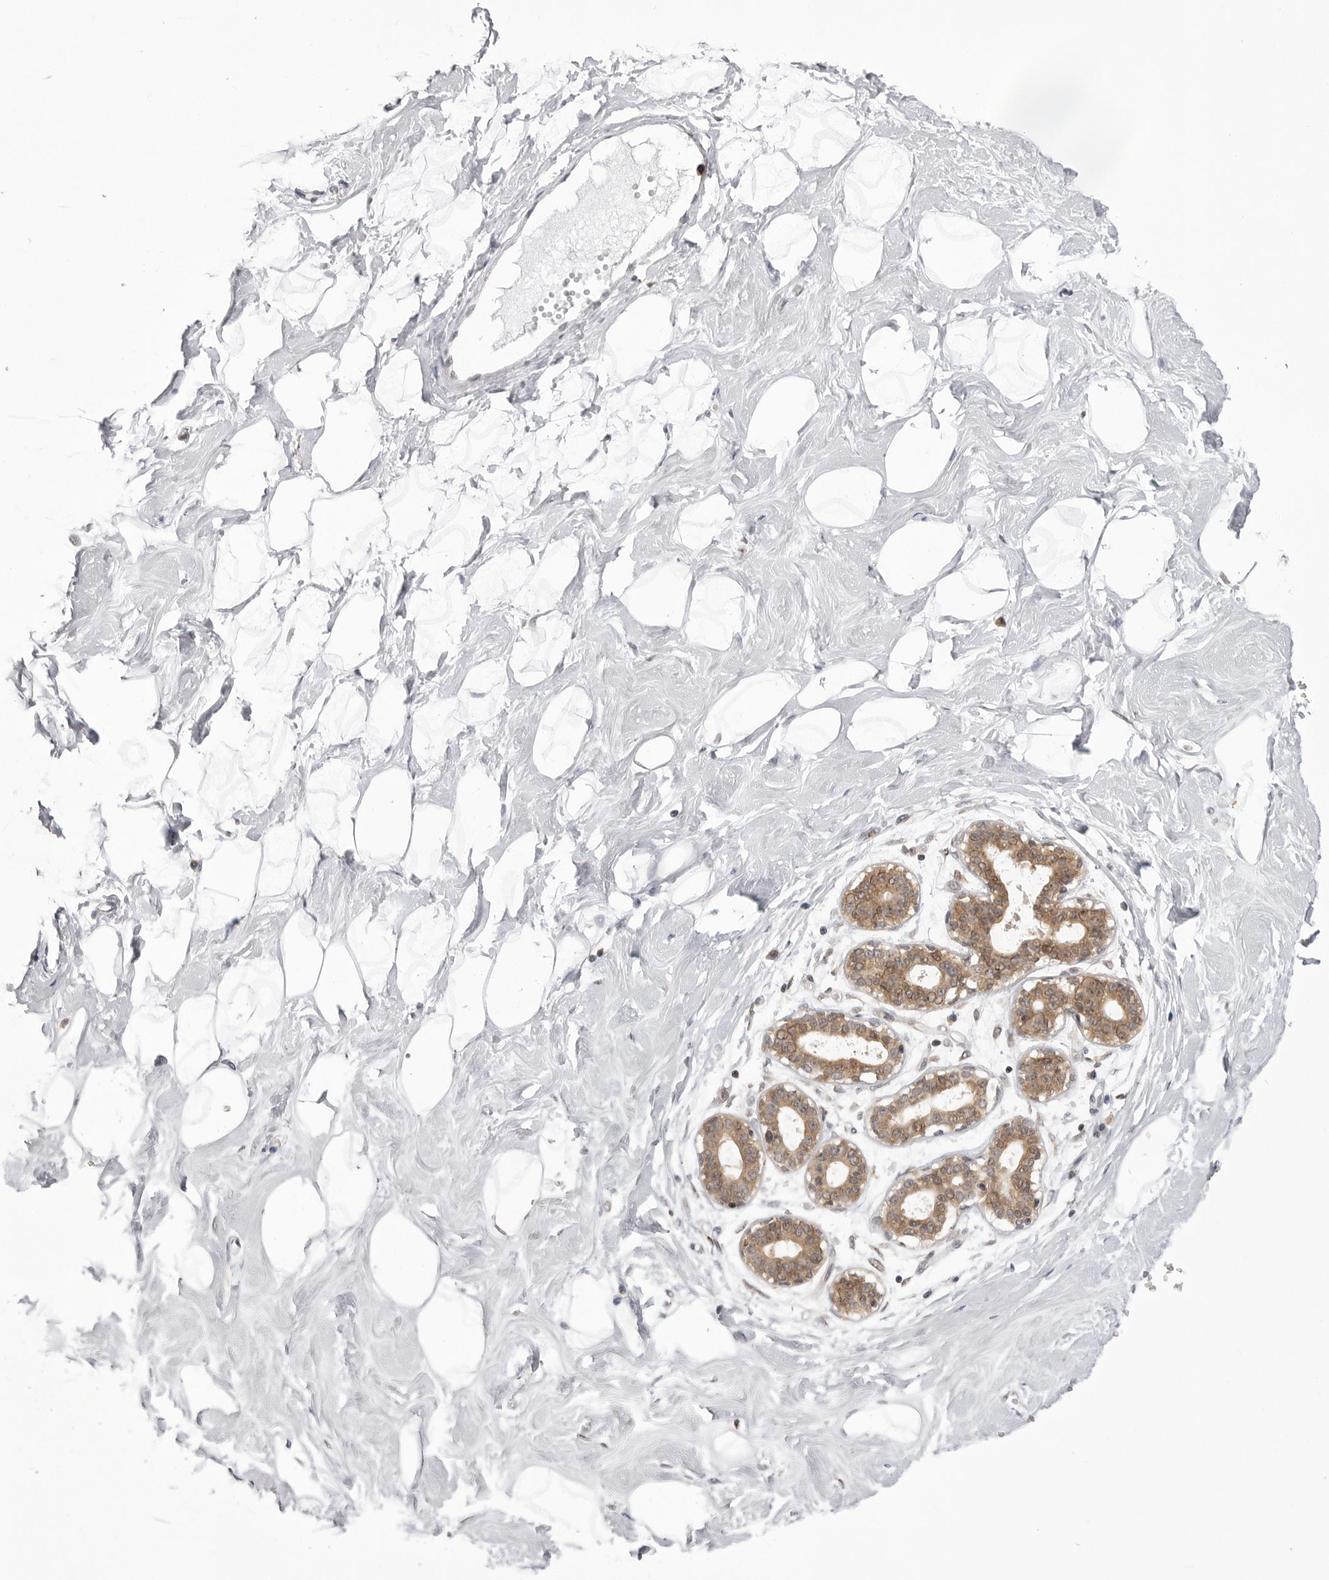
{"staining": {"intensity": "negative", "quantity": "none", "location": "none"}, "tissue": "breast", "cell_type": "Adipocytes", "image_type": "normal", "snomed": [{"axis": "morphology", "description": "Normal tissue, NOS"}, {"axis": "topography", "description": "Breast"}], "caption": "Micrograph shows no significant protein positivity in adipocytes of normal breast.", "gene": "PTK2B", "patient": {"sex": "female", "age": 23}}